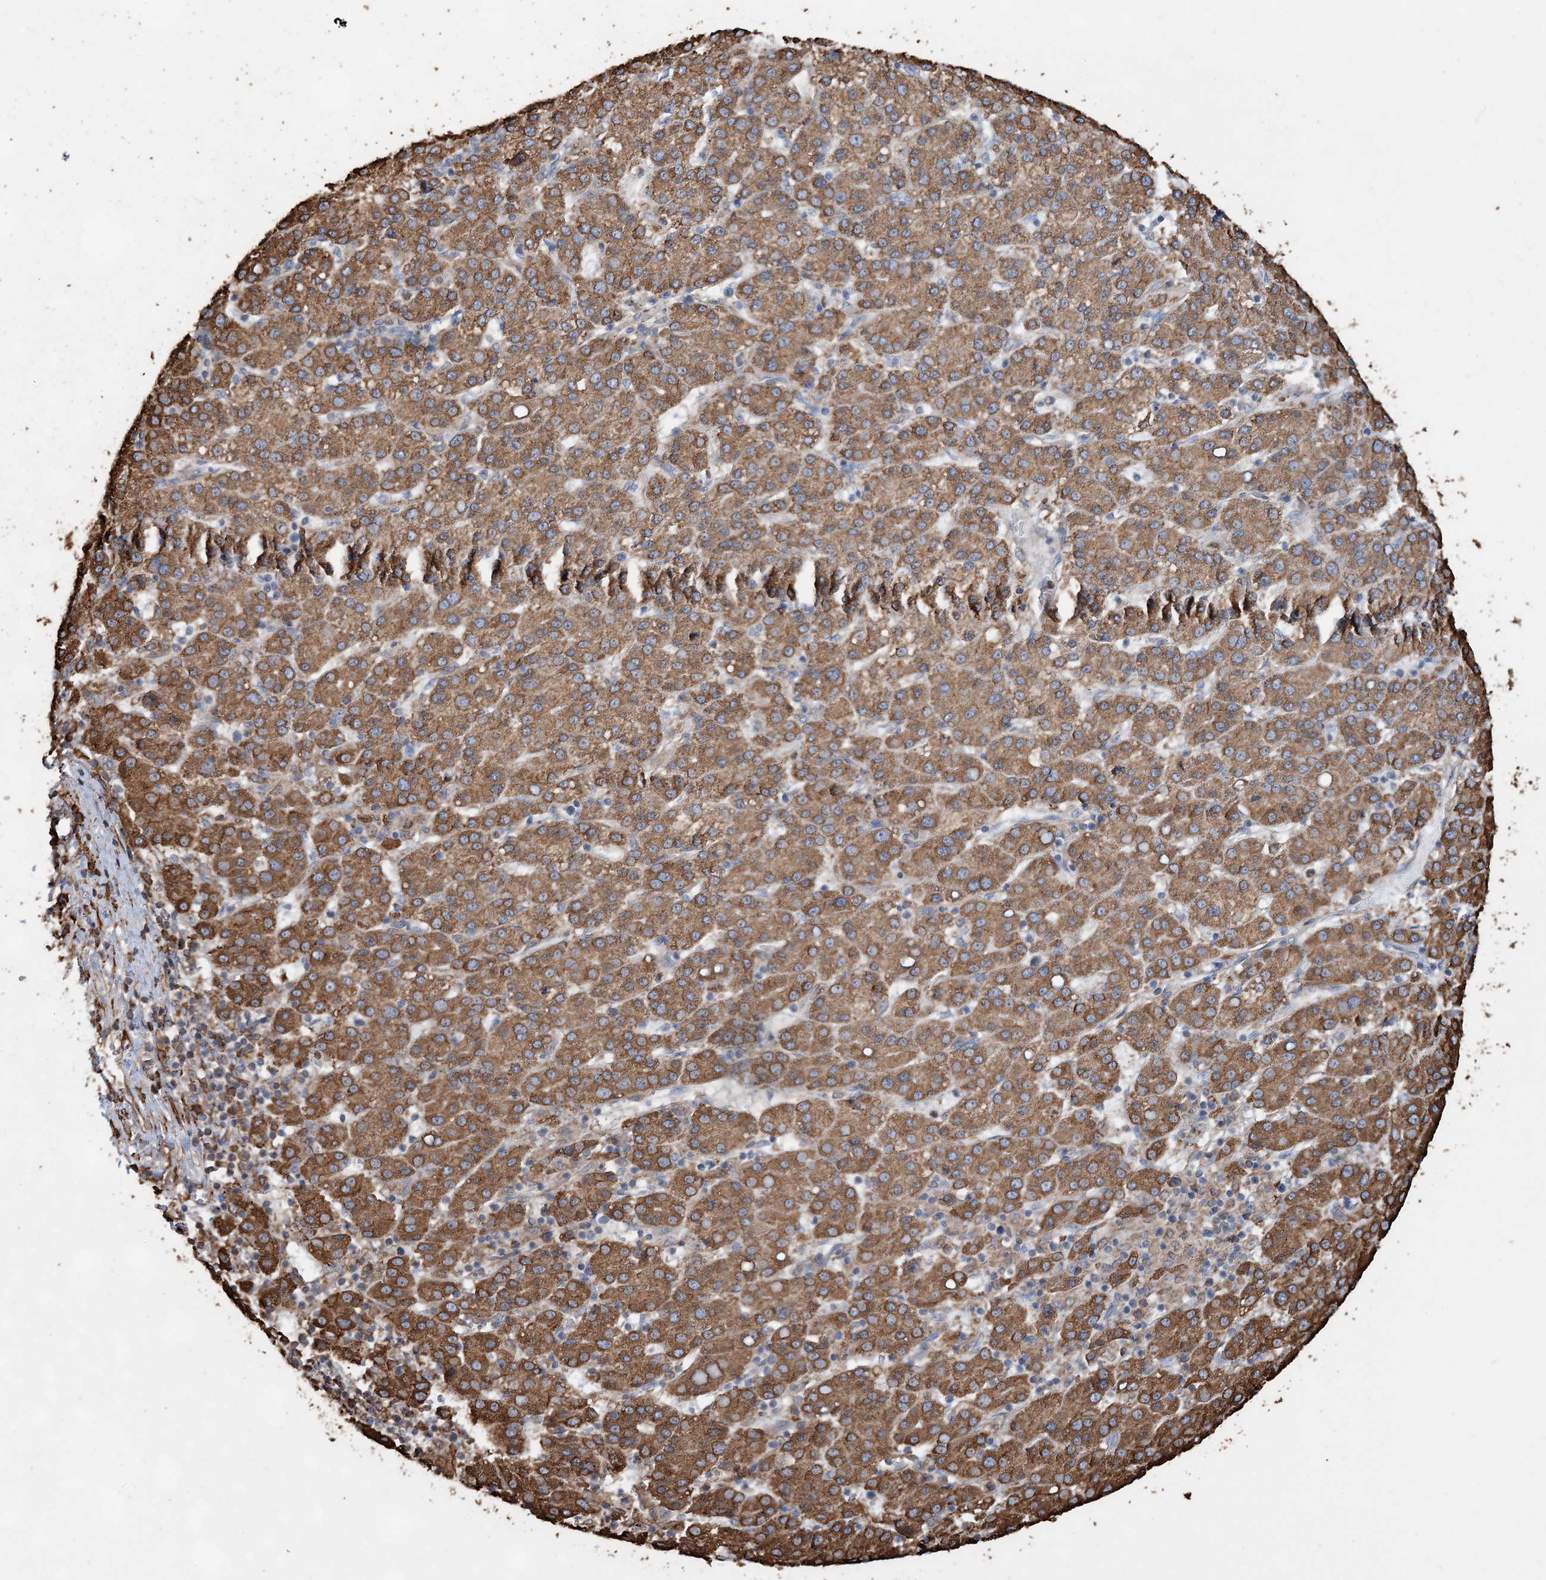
{"staining": {"intensity": "moderate", "quantity": ">75%", "location": "cytoplasmic/membranous"}, "tissue": "liver cancer", "cell_type": "Tumor cells", "image_type": "cancer", "snomed": [{"axis": "morphology", "description": "Carcinoma, Hepatocellular, NOS"}, {"axis": "topography", "description": "Liver"}], "caption": "Liver cancer (hepatocellular carcinoma) stained with a protein marker exhibits moderate staining in tumor cells.", "gene": "WDR12", "patient": {"sex": "female", "age": 58}}